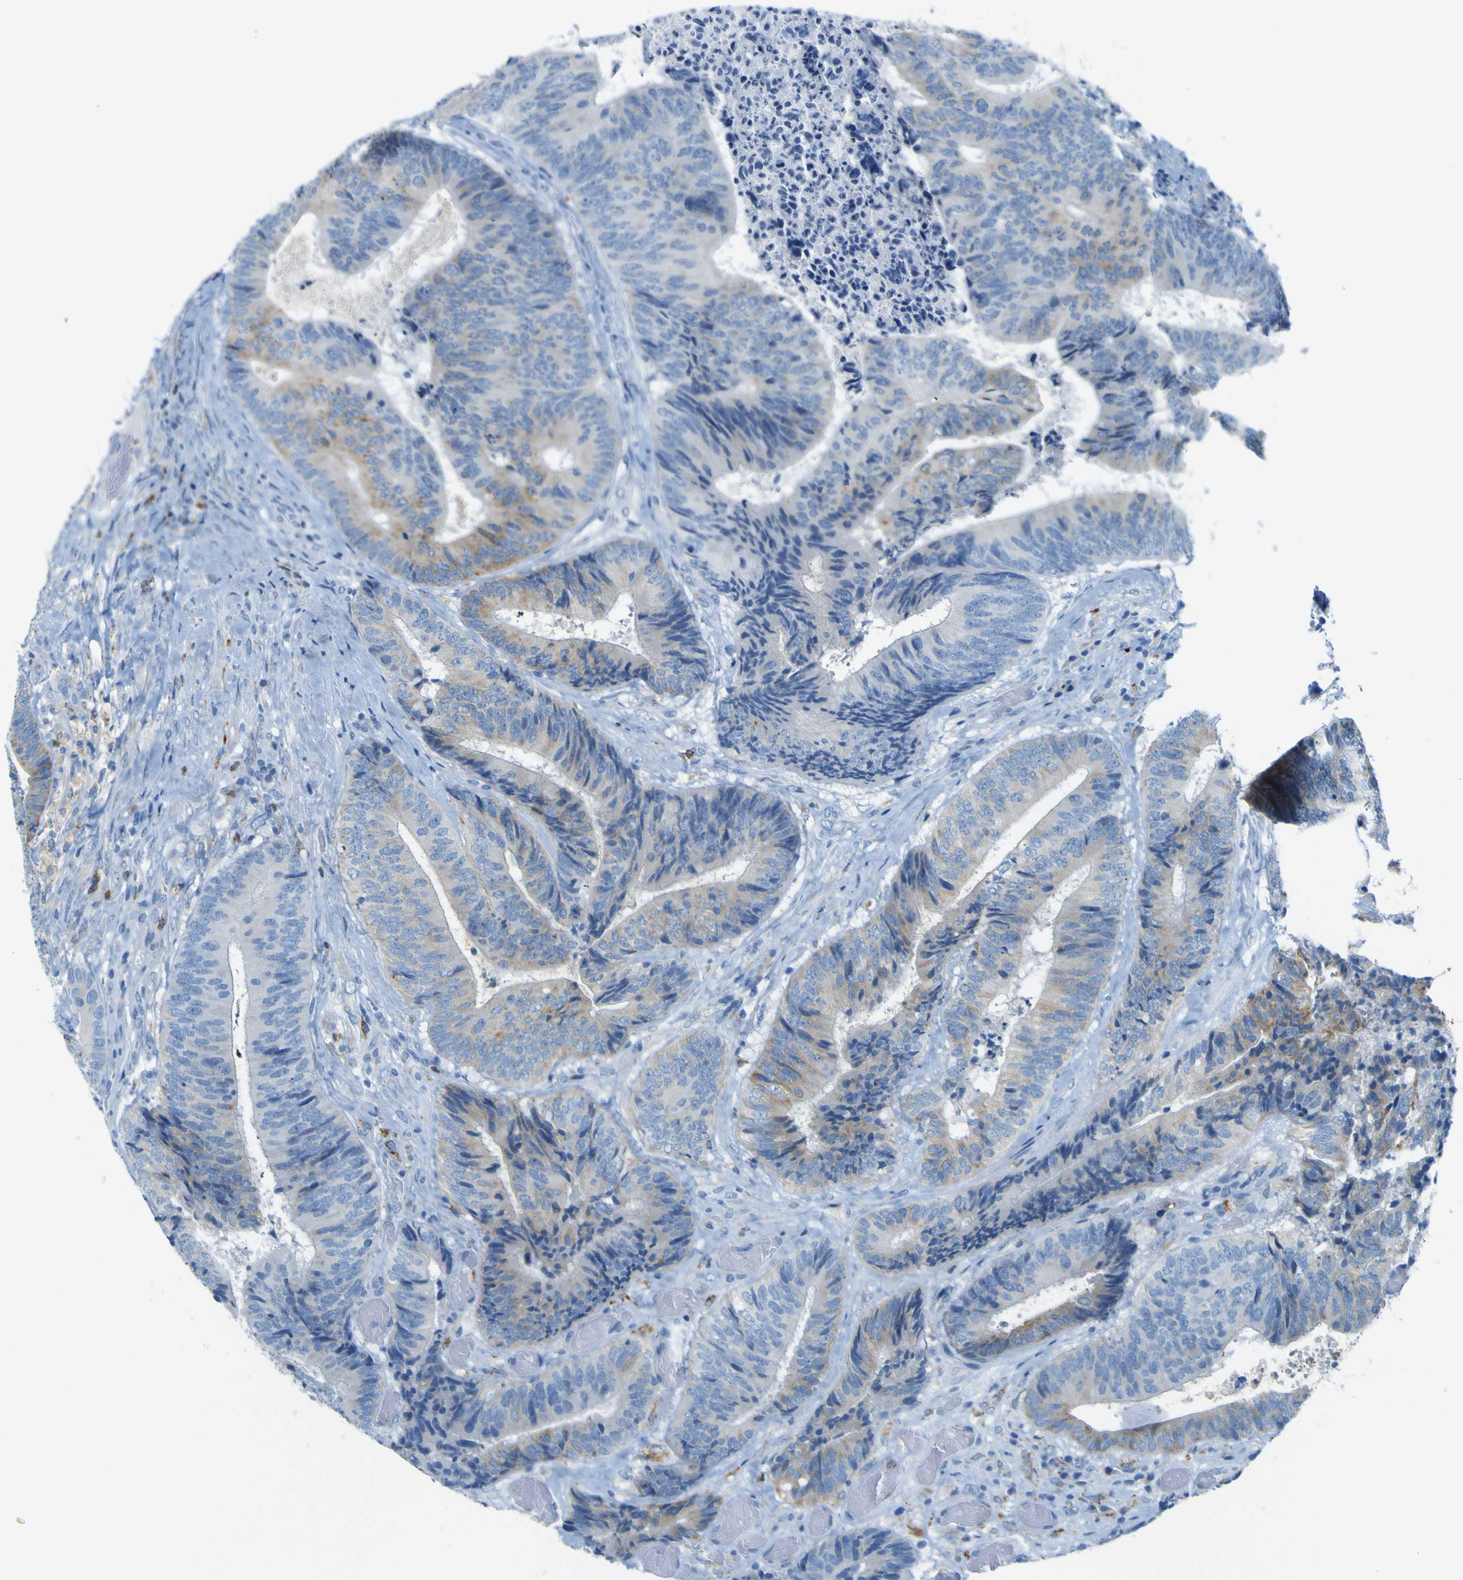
{"staining": {"intensity": "weak", "quantity": "25%-75%", "location": "cytoplasmic/membranous"}, "tissue": "colorectal cancer", "cell_type": "Tumor cells", "image_type": "cancer", "snomed": [{"axis": "morphology", "description": "Adenocarcinoma, NOS"}, {"axis": "topography", "description": "Rectum"}], "caption": "Colorectal adenocarcinoma stained for a protein exhibits weak cytoplasmic/membranous positivity in tumor cells. (Stains: DAB (3,3'-diaminobenzidine) in brown, nuclei in blue, Microscopy: brightfield microscopy at high magnification).", "gene": "ACSL1", "patient": {"sex": "male", "age": 72}}